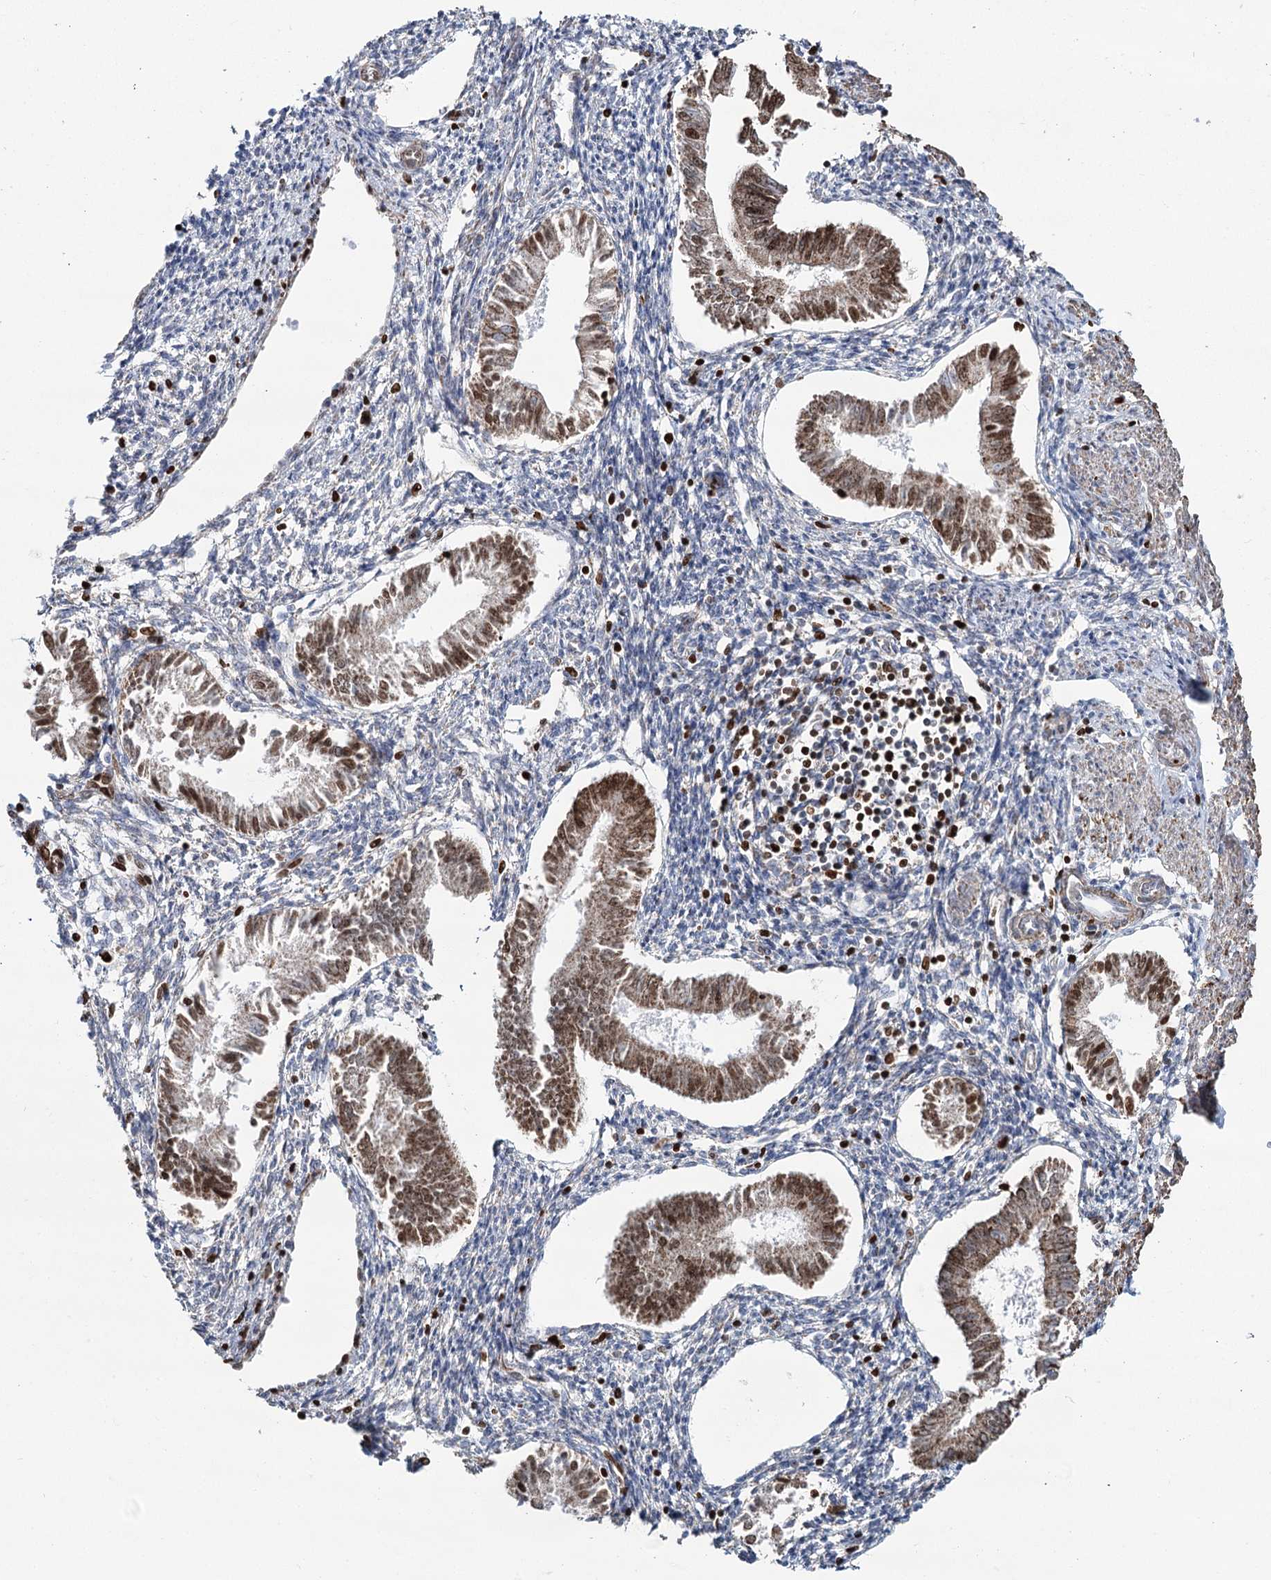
{"staining": {"intensity": "negative", "quantity": "none", "location": "none"}, "tissue": "endometrium", "cell_type": "Cells in endometrial stroma", "image_type": "normal", "snomed": [{"axis": "morphology", "description": "Normal tissue, NOS"}, {"axis": "topography", "description": "Uterus"}, {"axis": "topography", "description": "Endometrium"}], "caption": "Immunohistochemistry (IHC) histopathology image of unremarkable endometrium: human endometrium stained with DAB displays no significant protein positivity in cells in endometrial stroma.", "gene": "PDHX", "patient": {"sex": "female", "age": 48}}